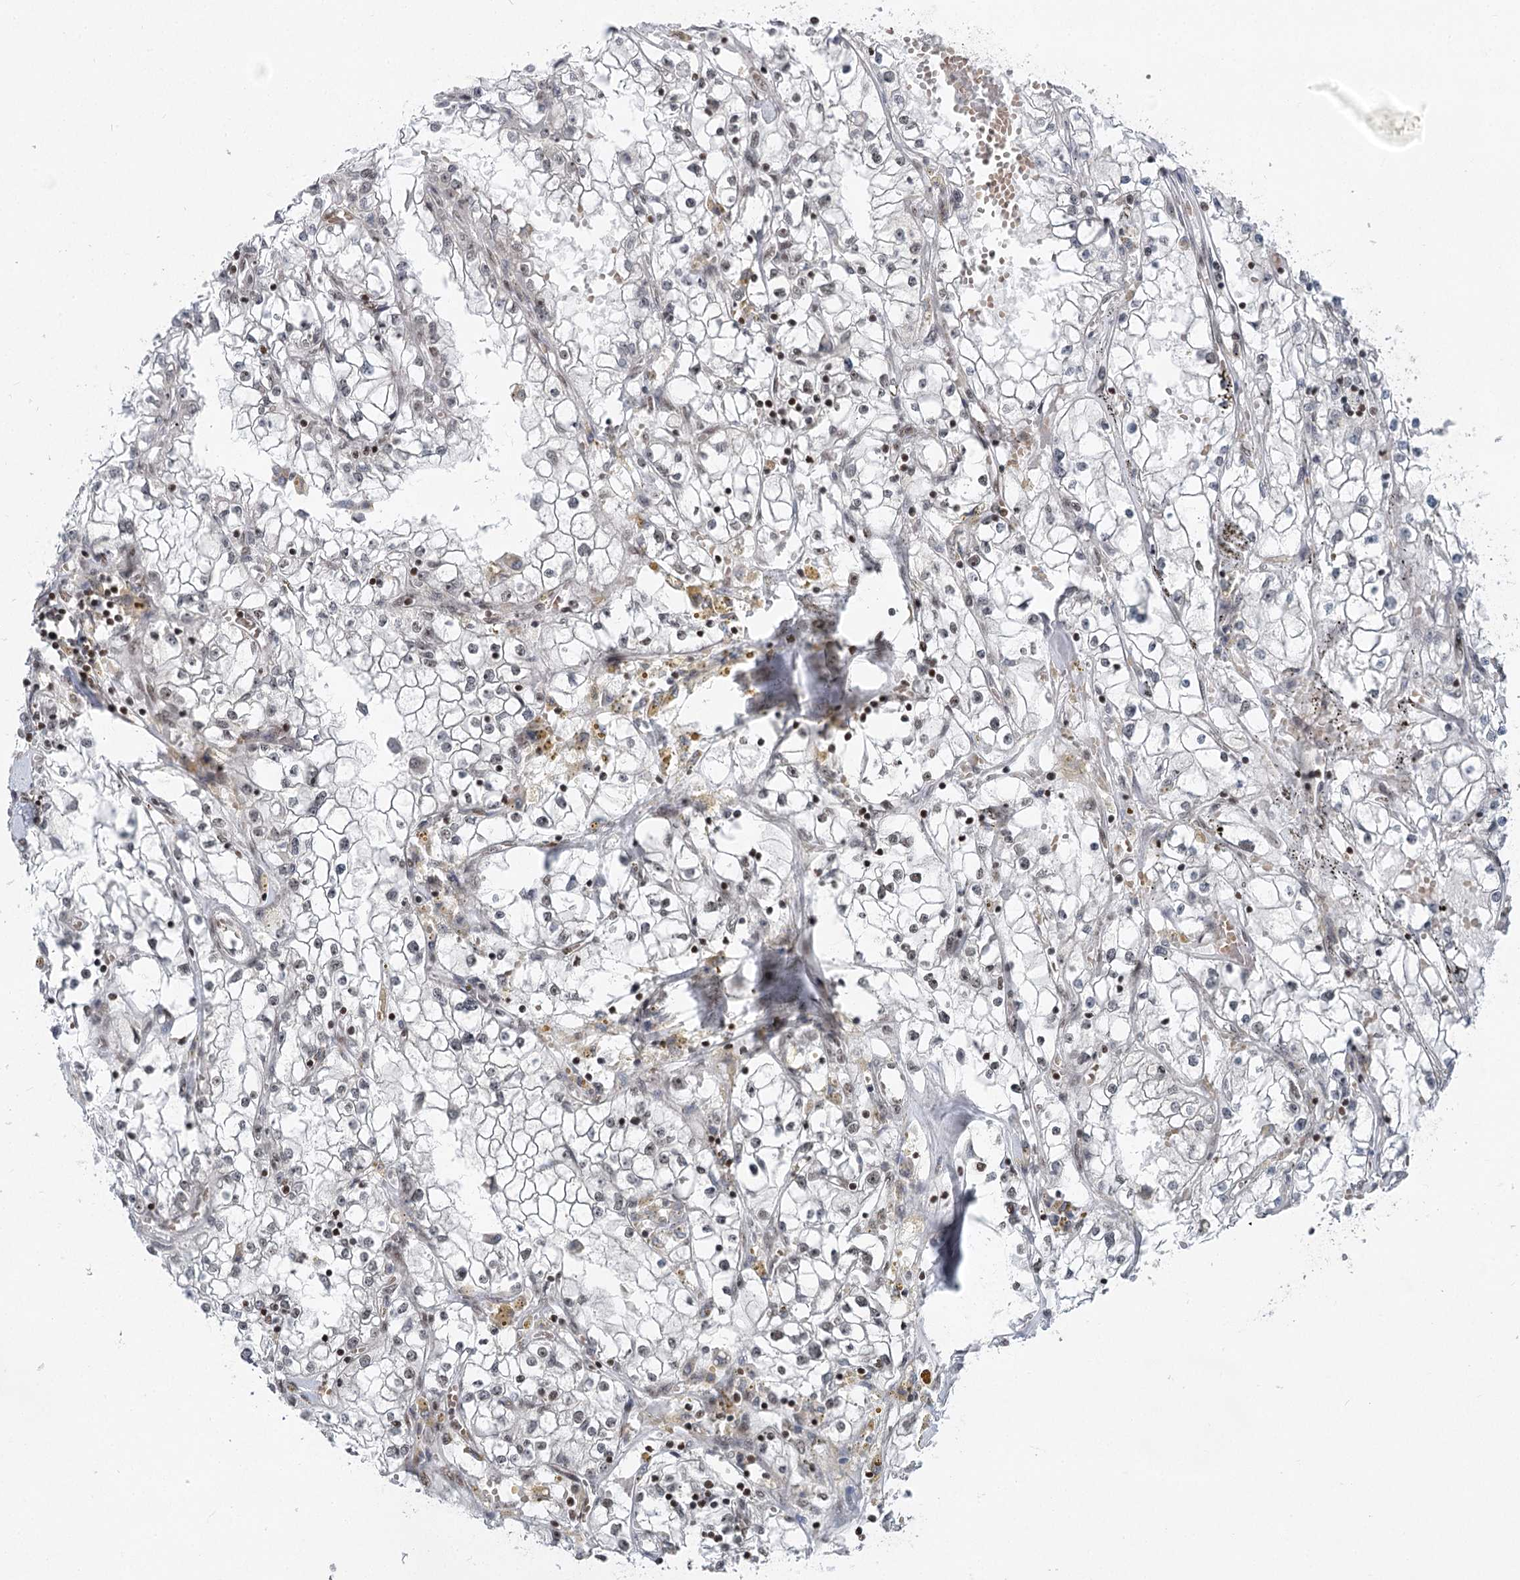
{"staining": {"intensity": "moderate", "quantity": "25%-75%", "location": "nuclear"}, "tissue": "renal cancer", "cell_type": "Tumor cells", "image_type": "cancer", "snomed": [{"axis": "morphology", "description": "Adenocarcinoma, NOS"}, {"axis": "topography", "description": "Kidney"}], "caption": "A high-resolution histopathology image shows IHC staining of renal cancer (adenocarcinoma), which shows moderate nuclear staining in approximately 25%-75% of tumor cells.", "gene": "CGGBP1", "patient": {"sex": "male", "age": 56}}